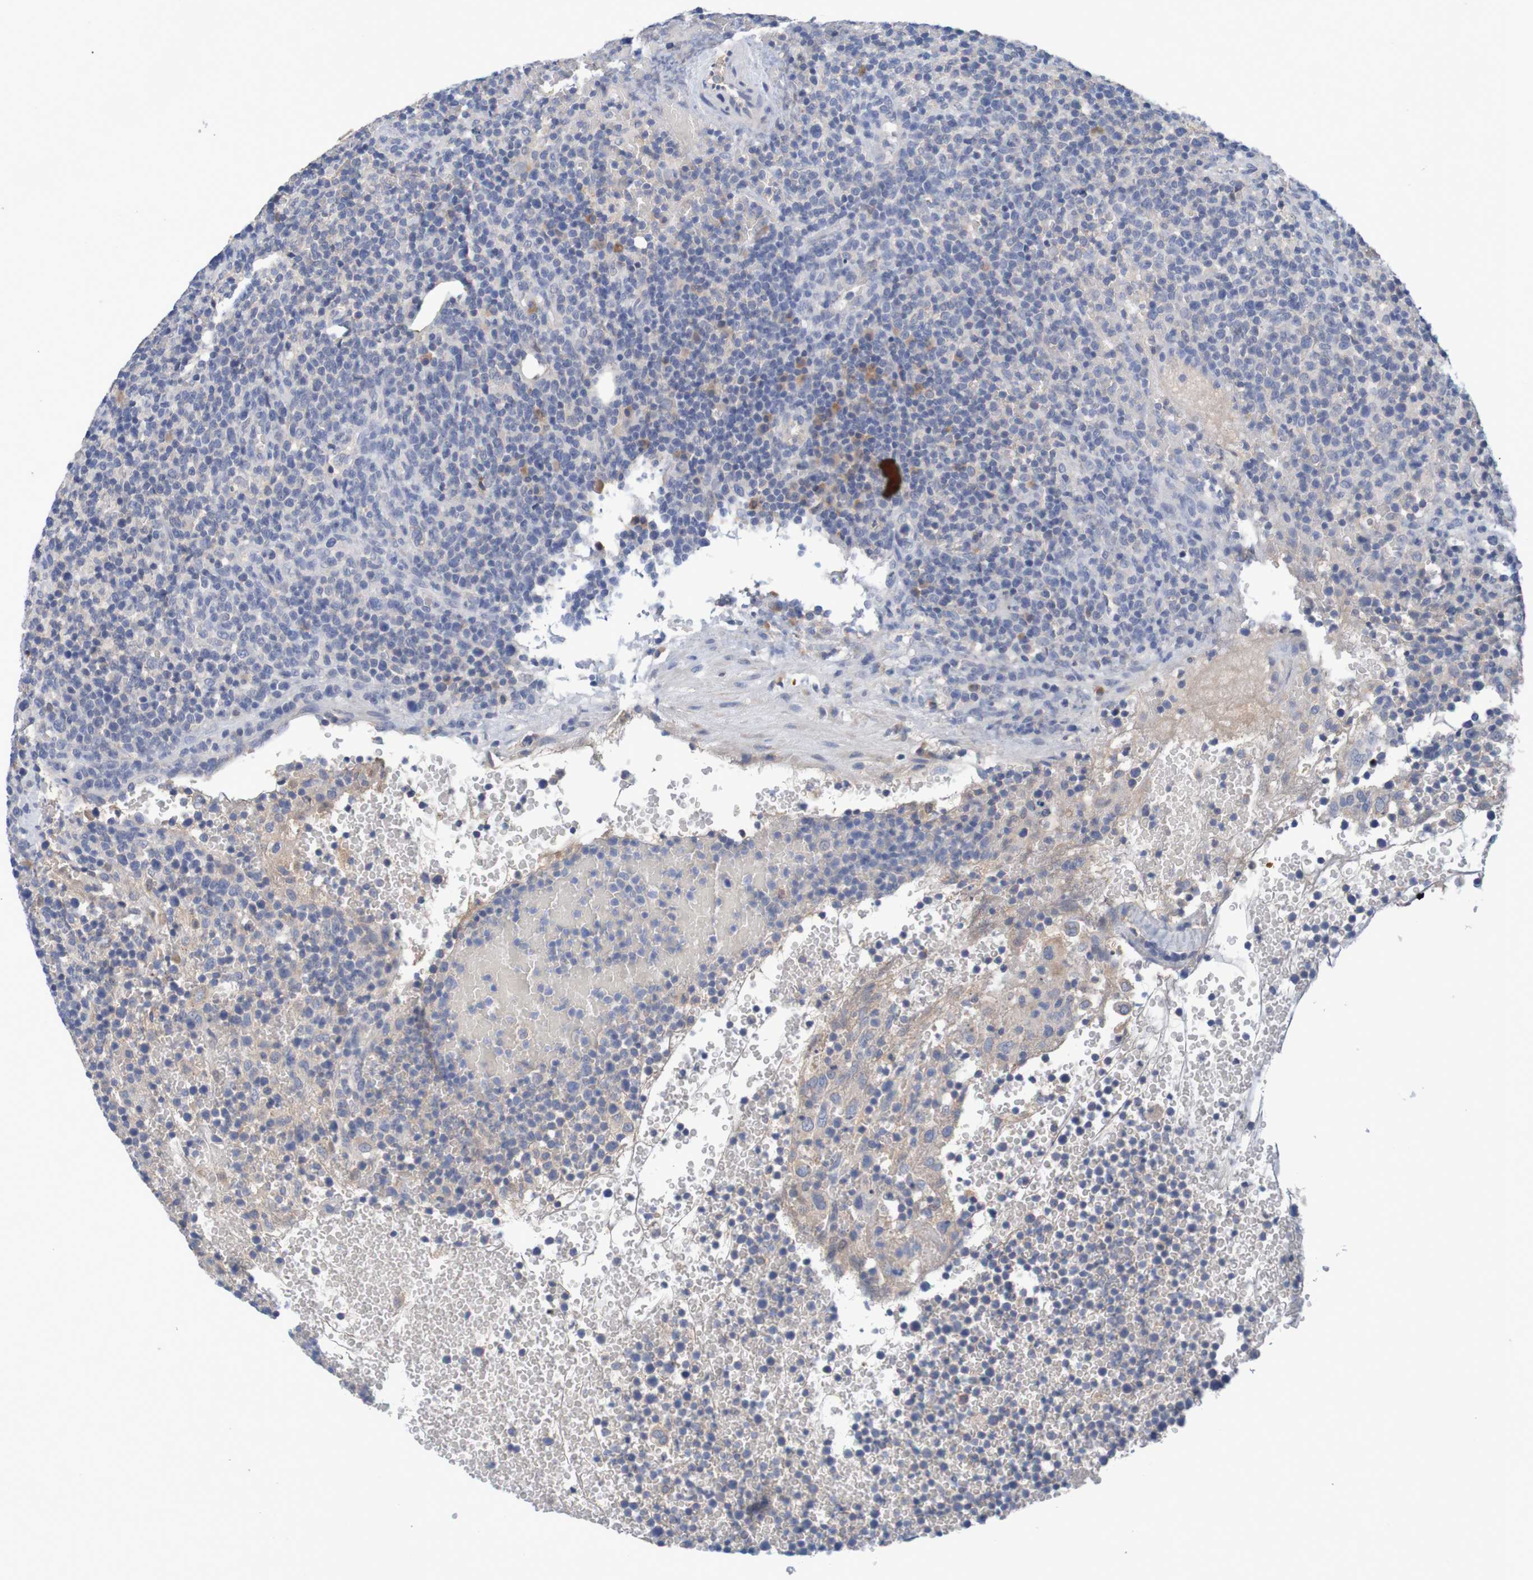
{"staining": {"intensity": "weak", "quantity": "25%-75%", "location": "cytoplasmic/membranous"}, "tissue": "lymphoma", "cell_type": "Tumor cells", "image_type": "cancer", "snomed": [{"axis": "morphology", "description": "Malignant lymphoma, non-Hodgkin's type, High grade"}, {"axis": "topography", "description": "Lymph node"}], "caption": "Immunohistochemical staining of lymphoma exhibits low levels of weak cytoplasmic/membranous expression in approximately 25%-75% of tumor cells.", "gene": "LTA", "patient": {"sex": "male", "age": 61}}